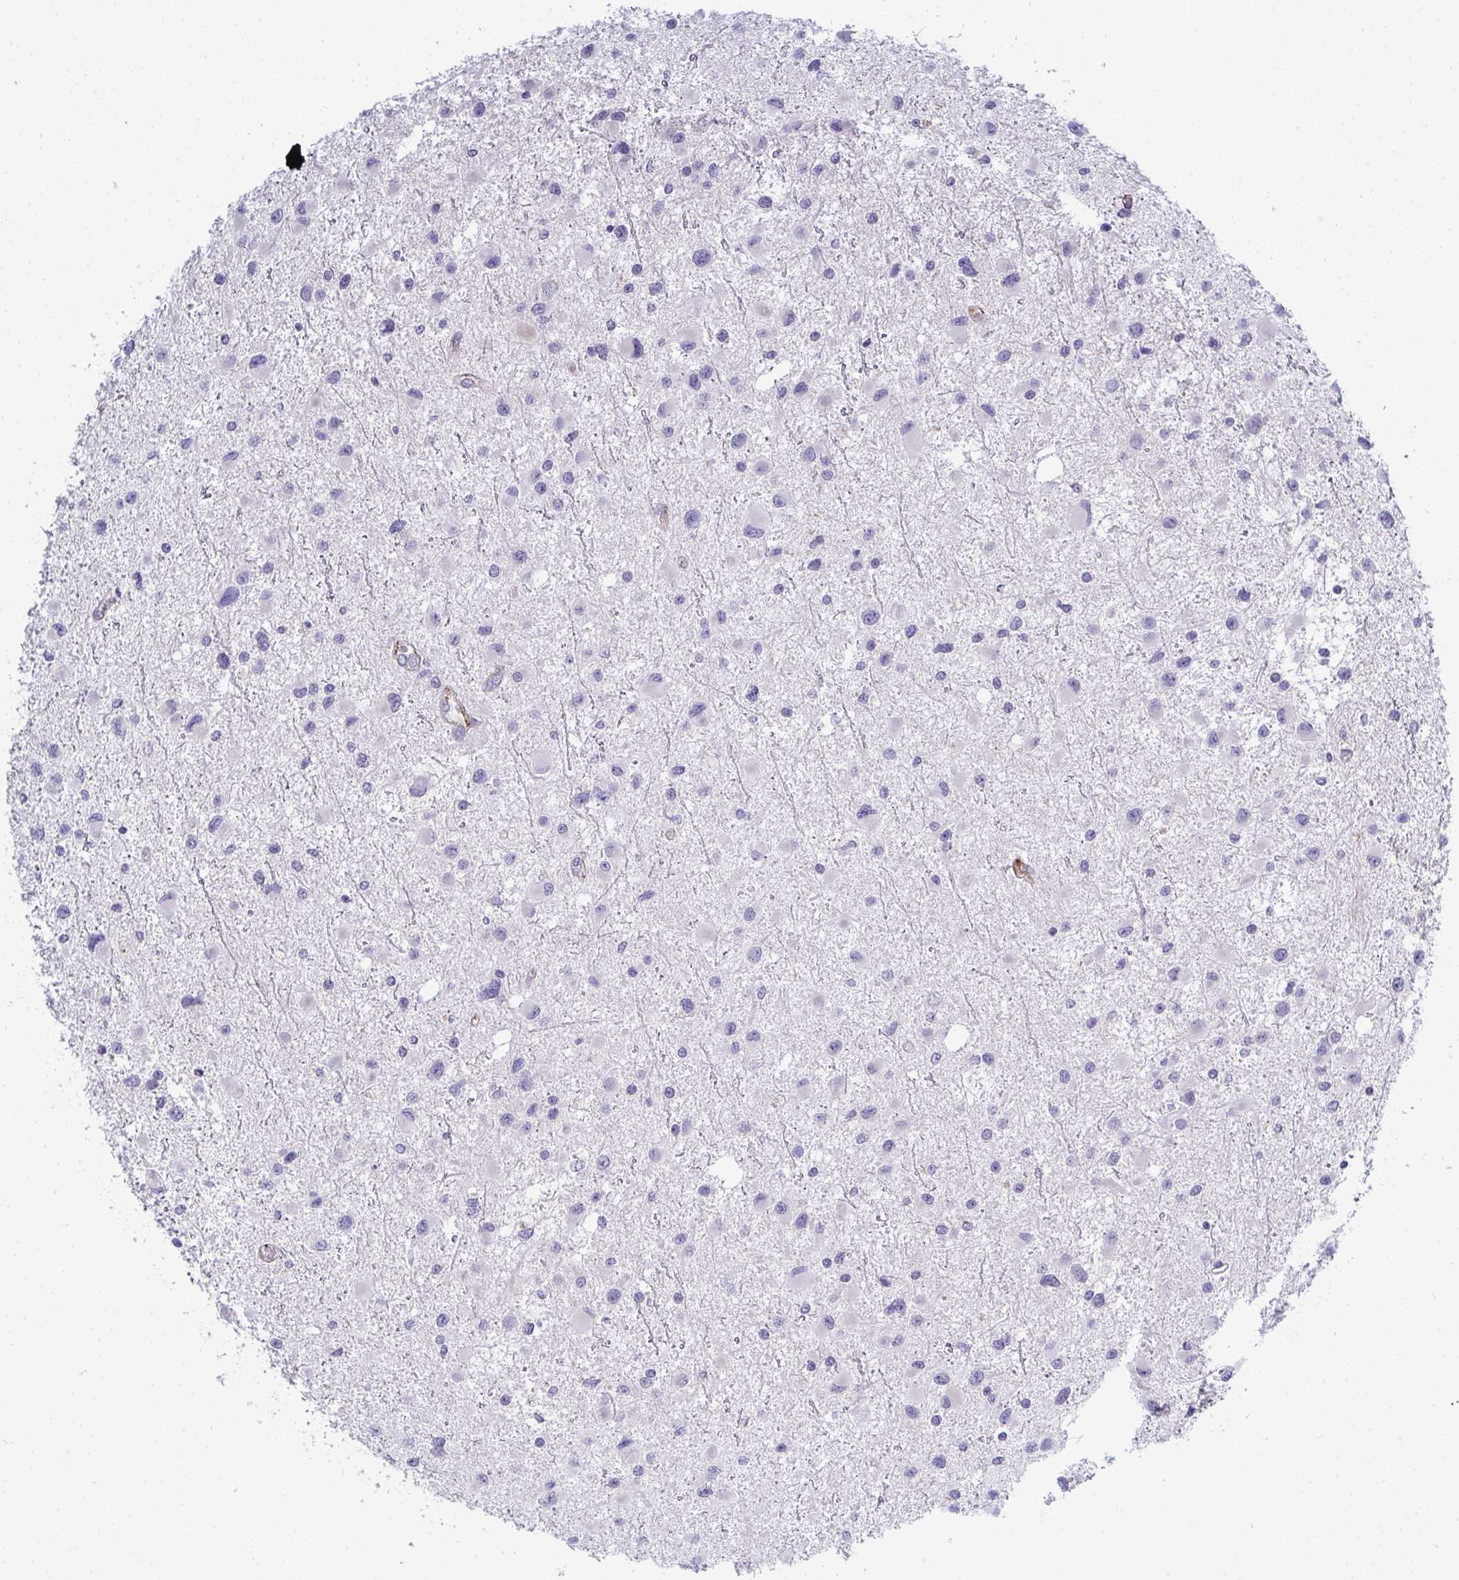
{"staining": {"intensity": "negative", "quantity": "none", "location": "none"}, "tissue": "glioma", "cell_type": "Tumor cells", "image_type": "cancer", "snomed": [{"axis": "morphology", "description": "Glioma, malignant, Low grade"}, {"axis": "topography", "description": "Brain"}], "caption": "This is a image of IHC staining of malignant glioma (low-grade), which shows no positivity in tumor cells.", "gene": "TOR1AIP2", "patient": {"sex": "female", "age": 32}}